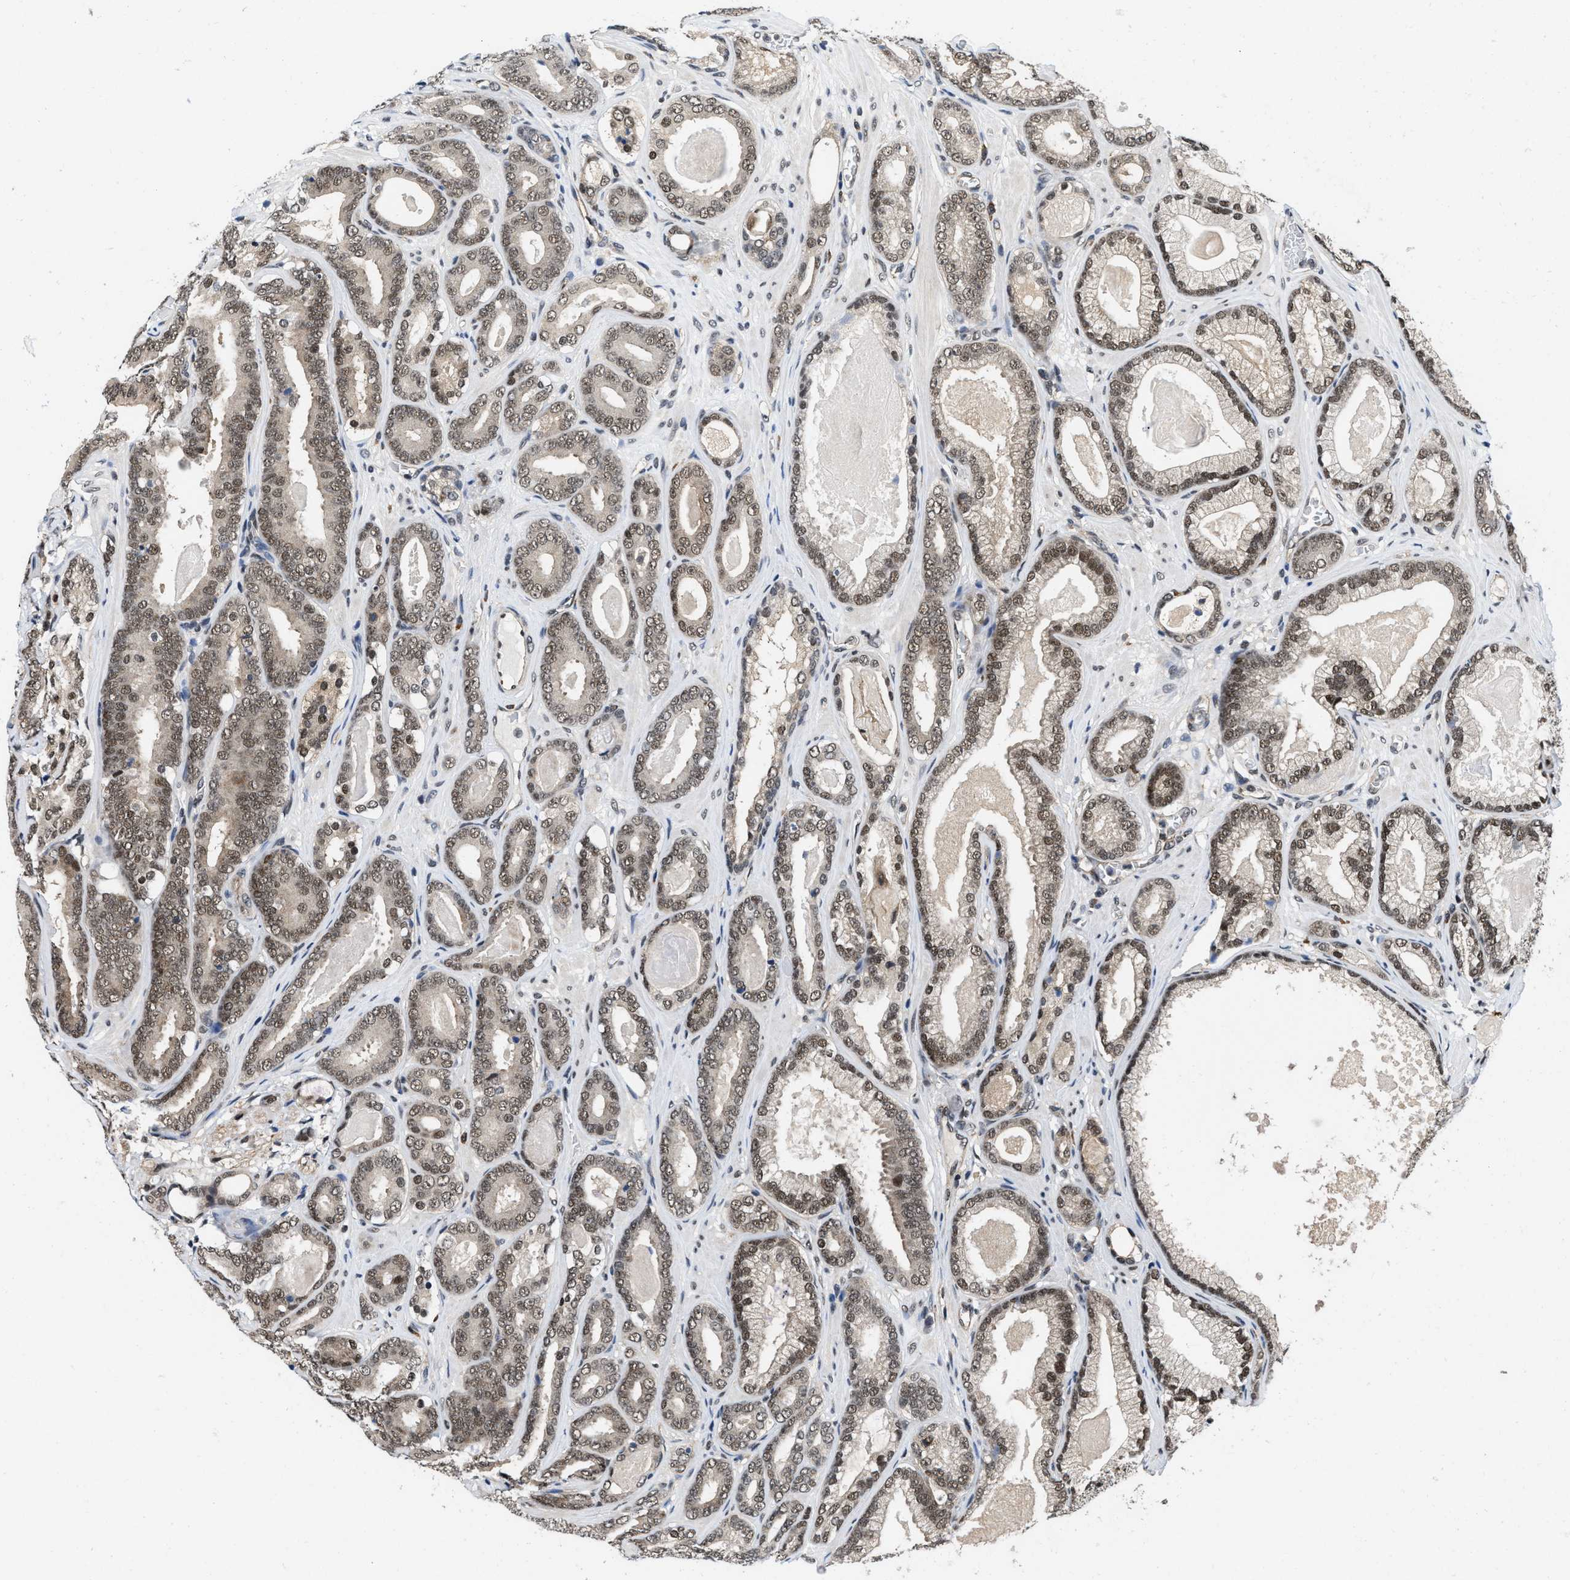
{"staining": {"intensity": "moderate", "quantity": ">75%", "location": "nuclear"}, "tissue": "prostate cancer", "cell_type": "Tumor cells", "image_type": "cancer", "snomed": [{"axis": "morphology", "description": "Adenocarcinoma, High grade"}, {"axis": "topography", "description": "Prostate"}], "caption": "Prostate cancer stained for a protein displays moderate nuclear positivity in tumor cells.", "gene": "SAFB", "patient": {"sex": "male", "age": 60}}